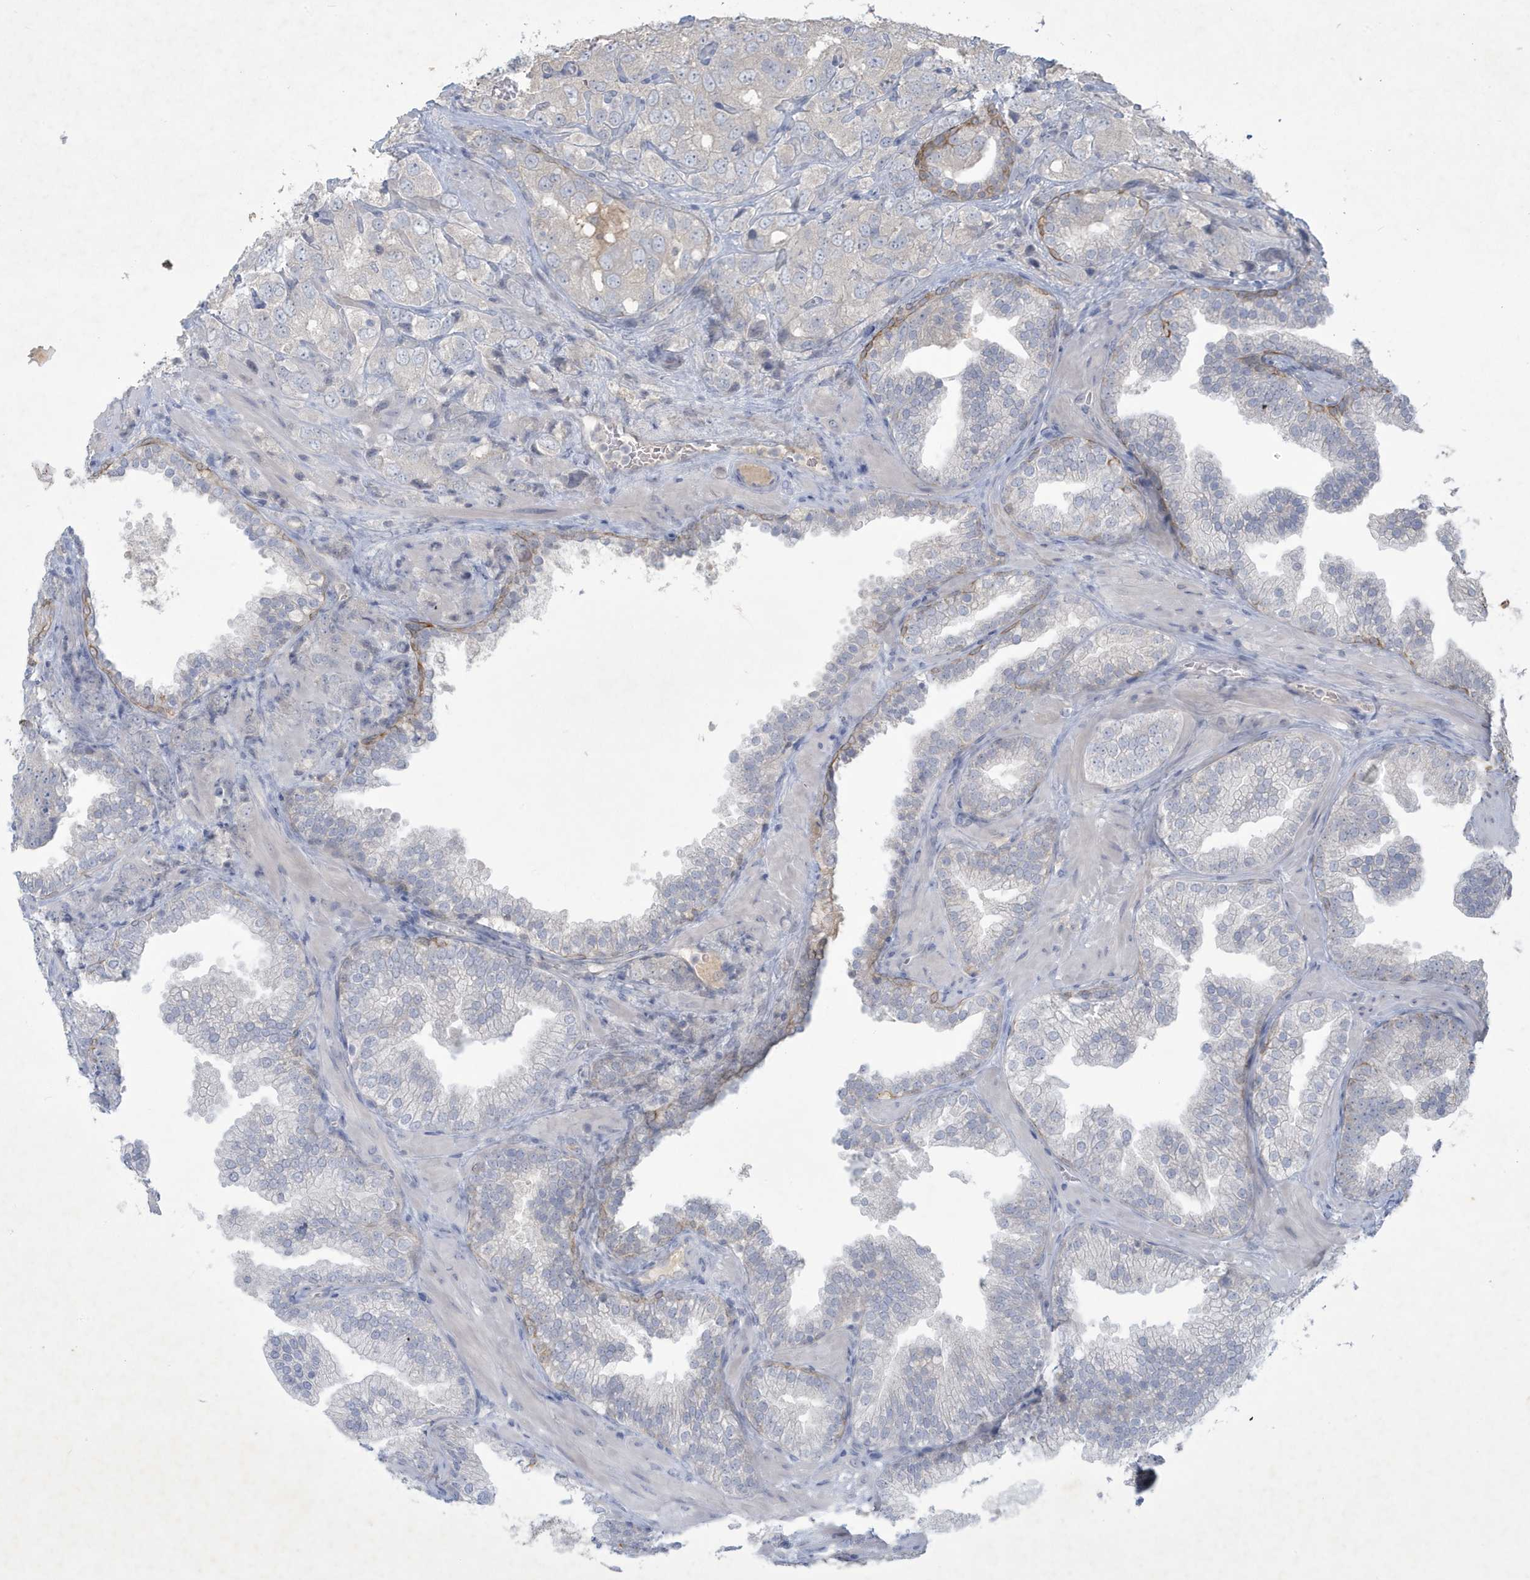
{"staining": {"intensity": "negative", "quantity": "none", "location": "none"}, "tissue": "prostate cancer", "cell_type": "Tumor cells", "image_type": "cancer", "snomed": [{"axis": "morphology", "description": "Adenocarcinoma, High grade"}, {"axis": "topography", "description": "Prostate"}], "caption": "Prostate adenocarcinoma (high-grade) was stained to show a protein in brown. There is no significant staining in tumor cells.", "gene": "CCDC24", "patient": {"sex": "male", "age": 58}}